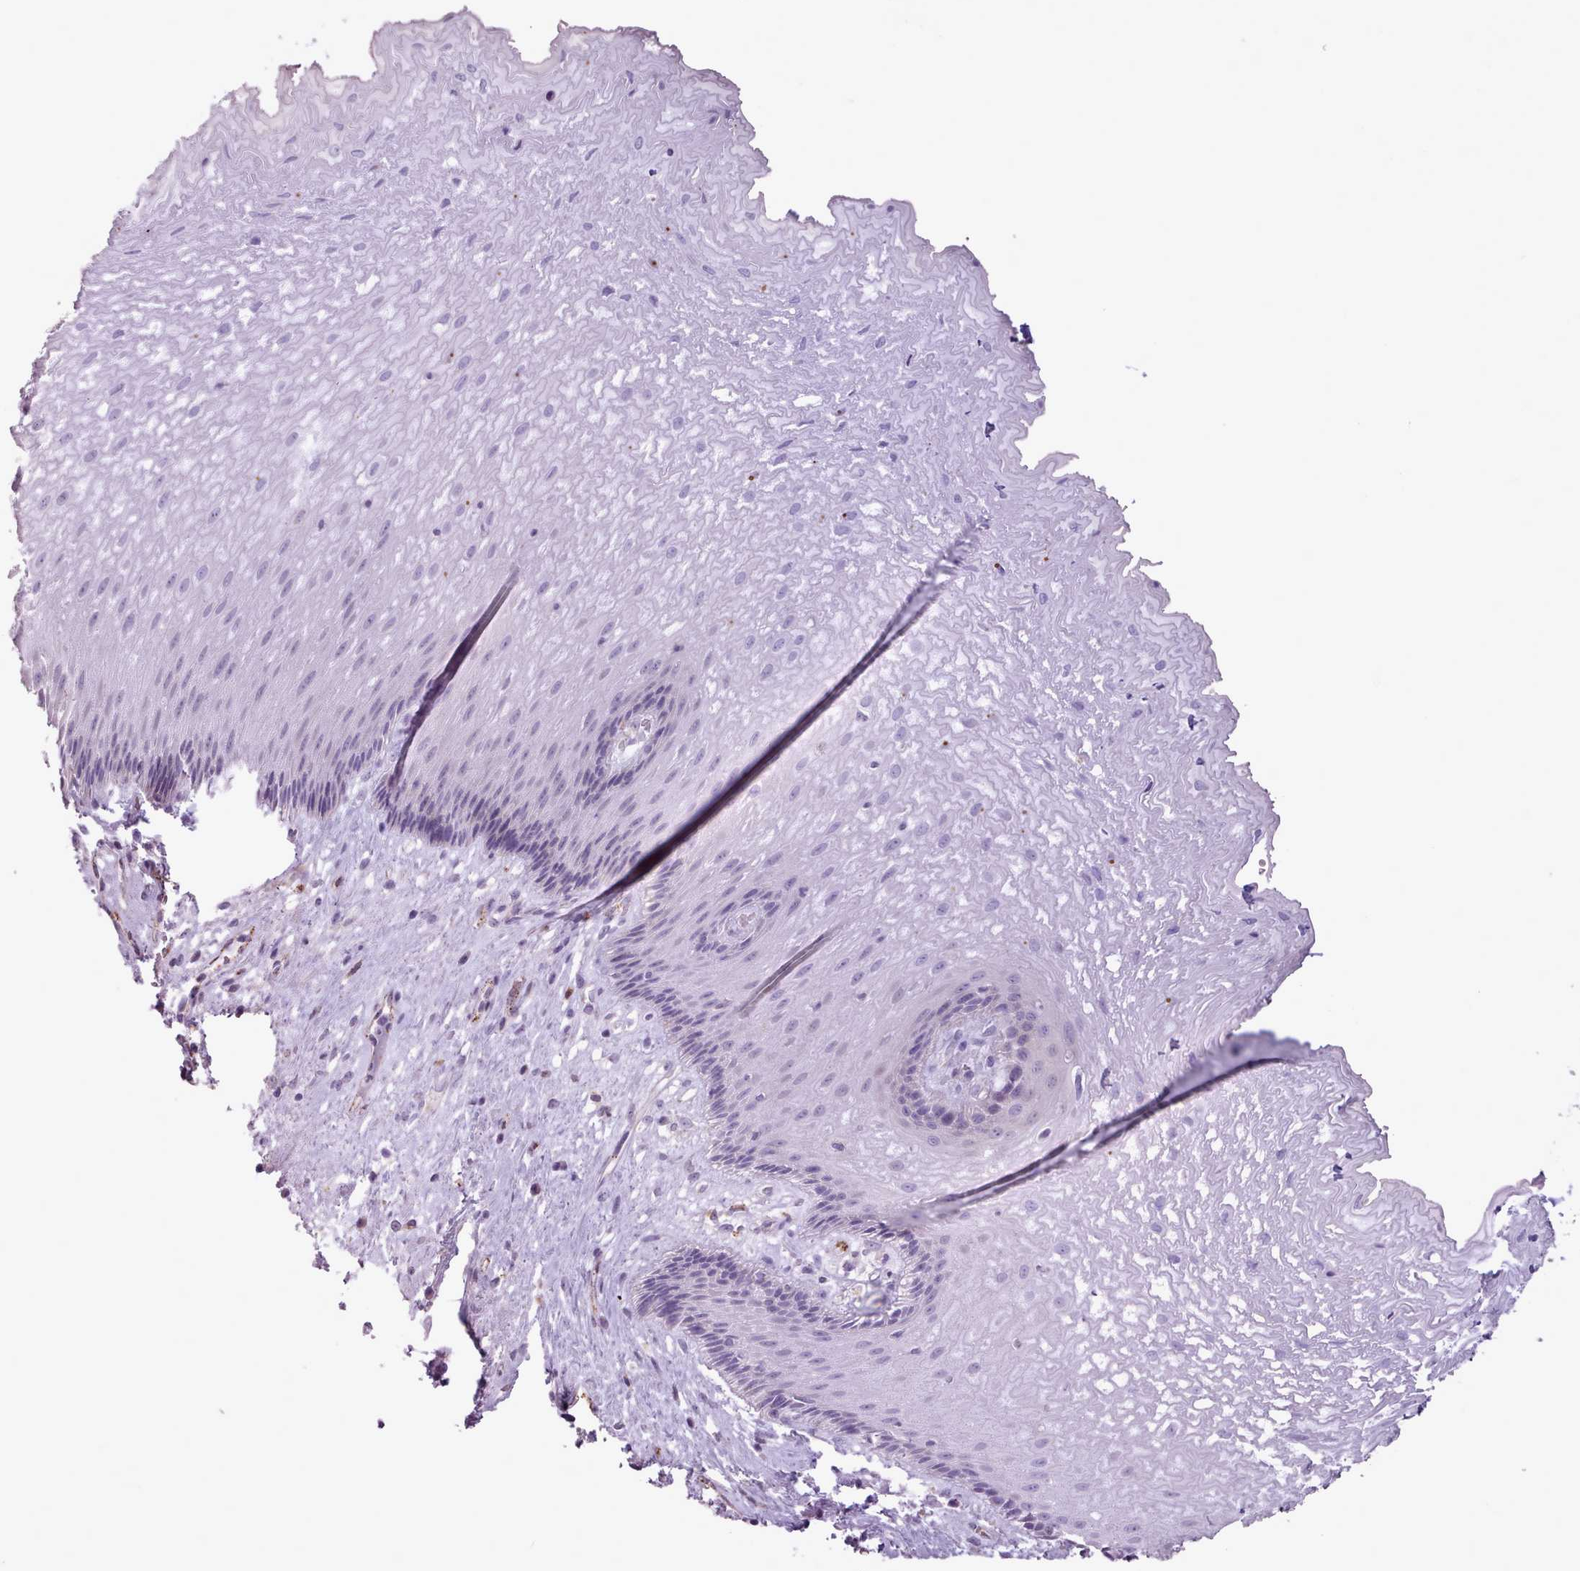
{"staining": {"intensity": "negative", "quantity": "none", "location": "none"}, "tissue": "esophagus", "cell_type": "Squamous epithelial cells", "image_type": "normal", "snomed": [{"axis": "morphology", "description": "Normal tissue, NOS"}, {"axis": "topography", "description": "Esophagus"}], "caption": "This is a histopathology image of immunohistochemistry (IHC) staining of unremarkable esophagus, which shows no expression in squamous epithelial cells.", "gene": "ATRAID", "patient": {"sex": "male", "age": 60}}